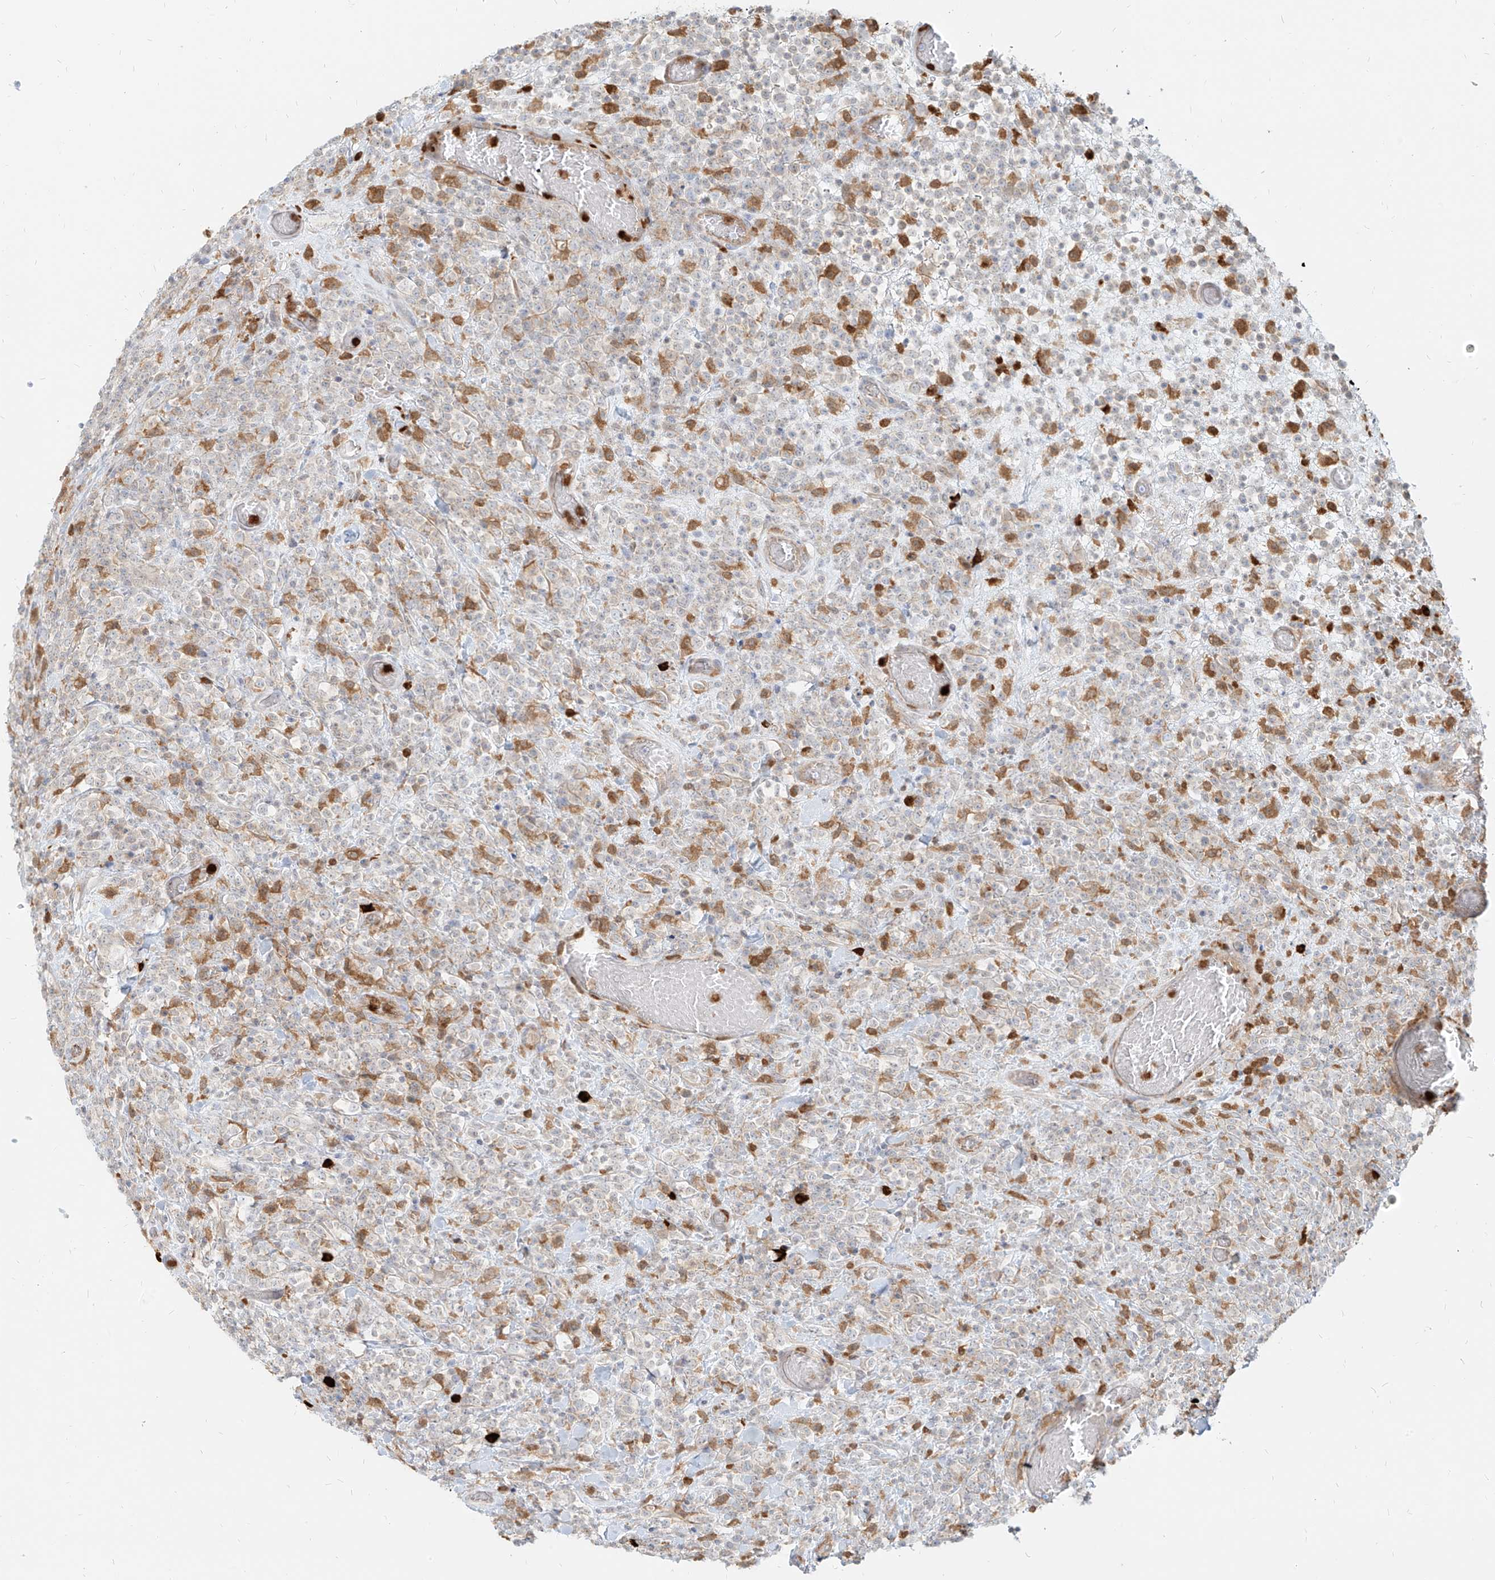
{"staining": {"intensity": "moderate", "quantity": "<25%", "location": "cytoplasmic/membranous"}, "tissue": "lymphoma", "cell_type": "Tumor cells", "image_type": "cancer", "snomed": [{"axis": "morphology", "description": "Malignant lymphoma, non-Hodgkin's type, High grade"}, {"axis": "topography", "description": "Colon"}], "caption": "Immunohistochemical staining of high-grade malignant lymphoma, non-Hodgkin's type displays low levels of moderate cytoplasmic/membranous expression in about <25% of tumor cells.", "gene": "PGD", "patient": {"sex": "female", "age": 53}}